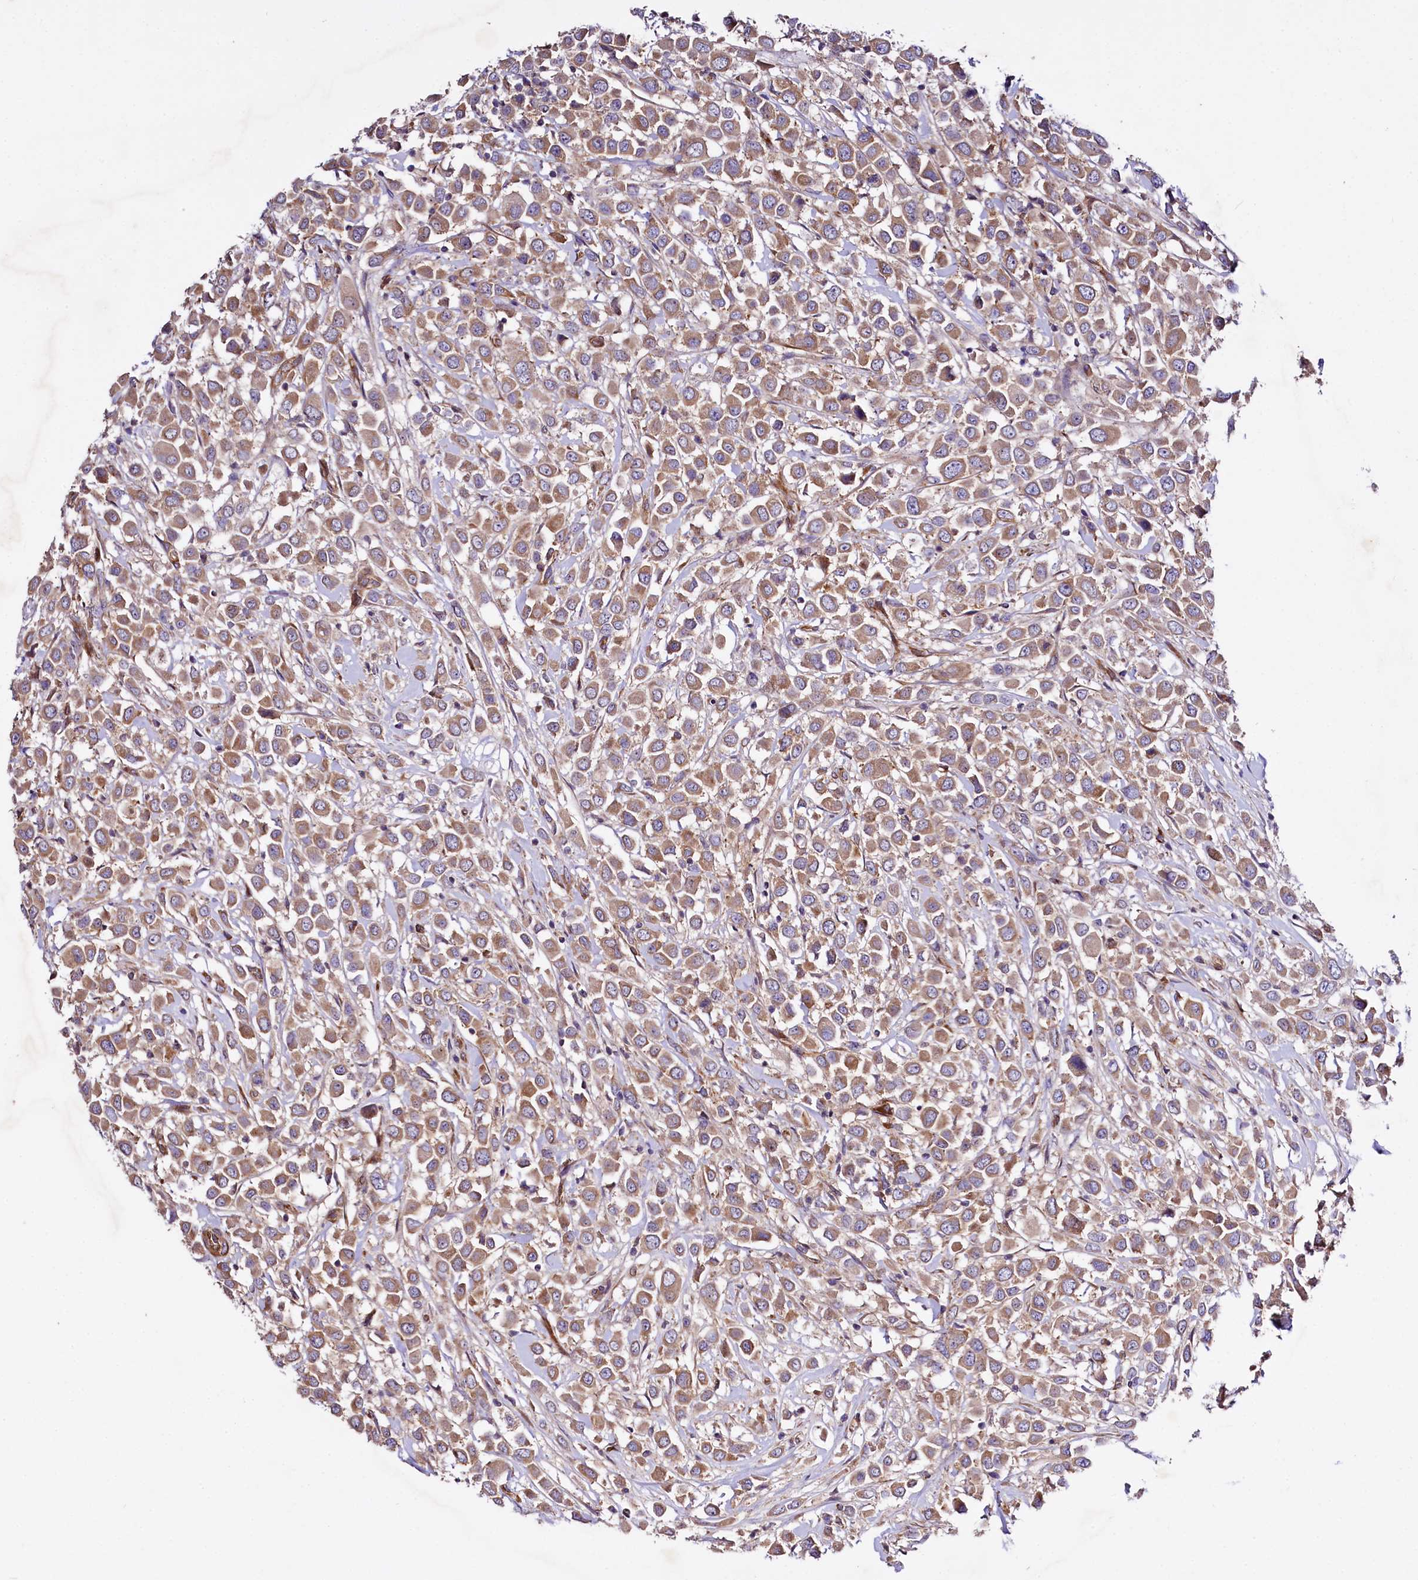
{"staining": {"intensity": "moderate", "quantity": ">75%", "location": "cytoplasmic/membranous"}, "tissue": "breast cancer", "cell_type": "Tumor cells", "image_type": "cancer", "snomed": [{"axis": "morphology", "description": "Duct carcinoma"}, {"axis": "topography", "description": "Breast"}], "caption": "Immunohistochemical staining of infiltrating ductal carcinoma (breast) displays medium levels of moderate cytoplasmic/membranous protein expression in approximately >75% of tumor cells.", "gene": "SPATS2", "patient": {"sex": "female", "age": 61}}